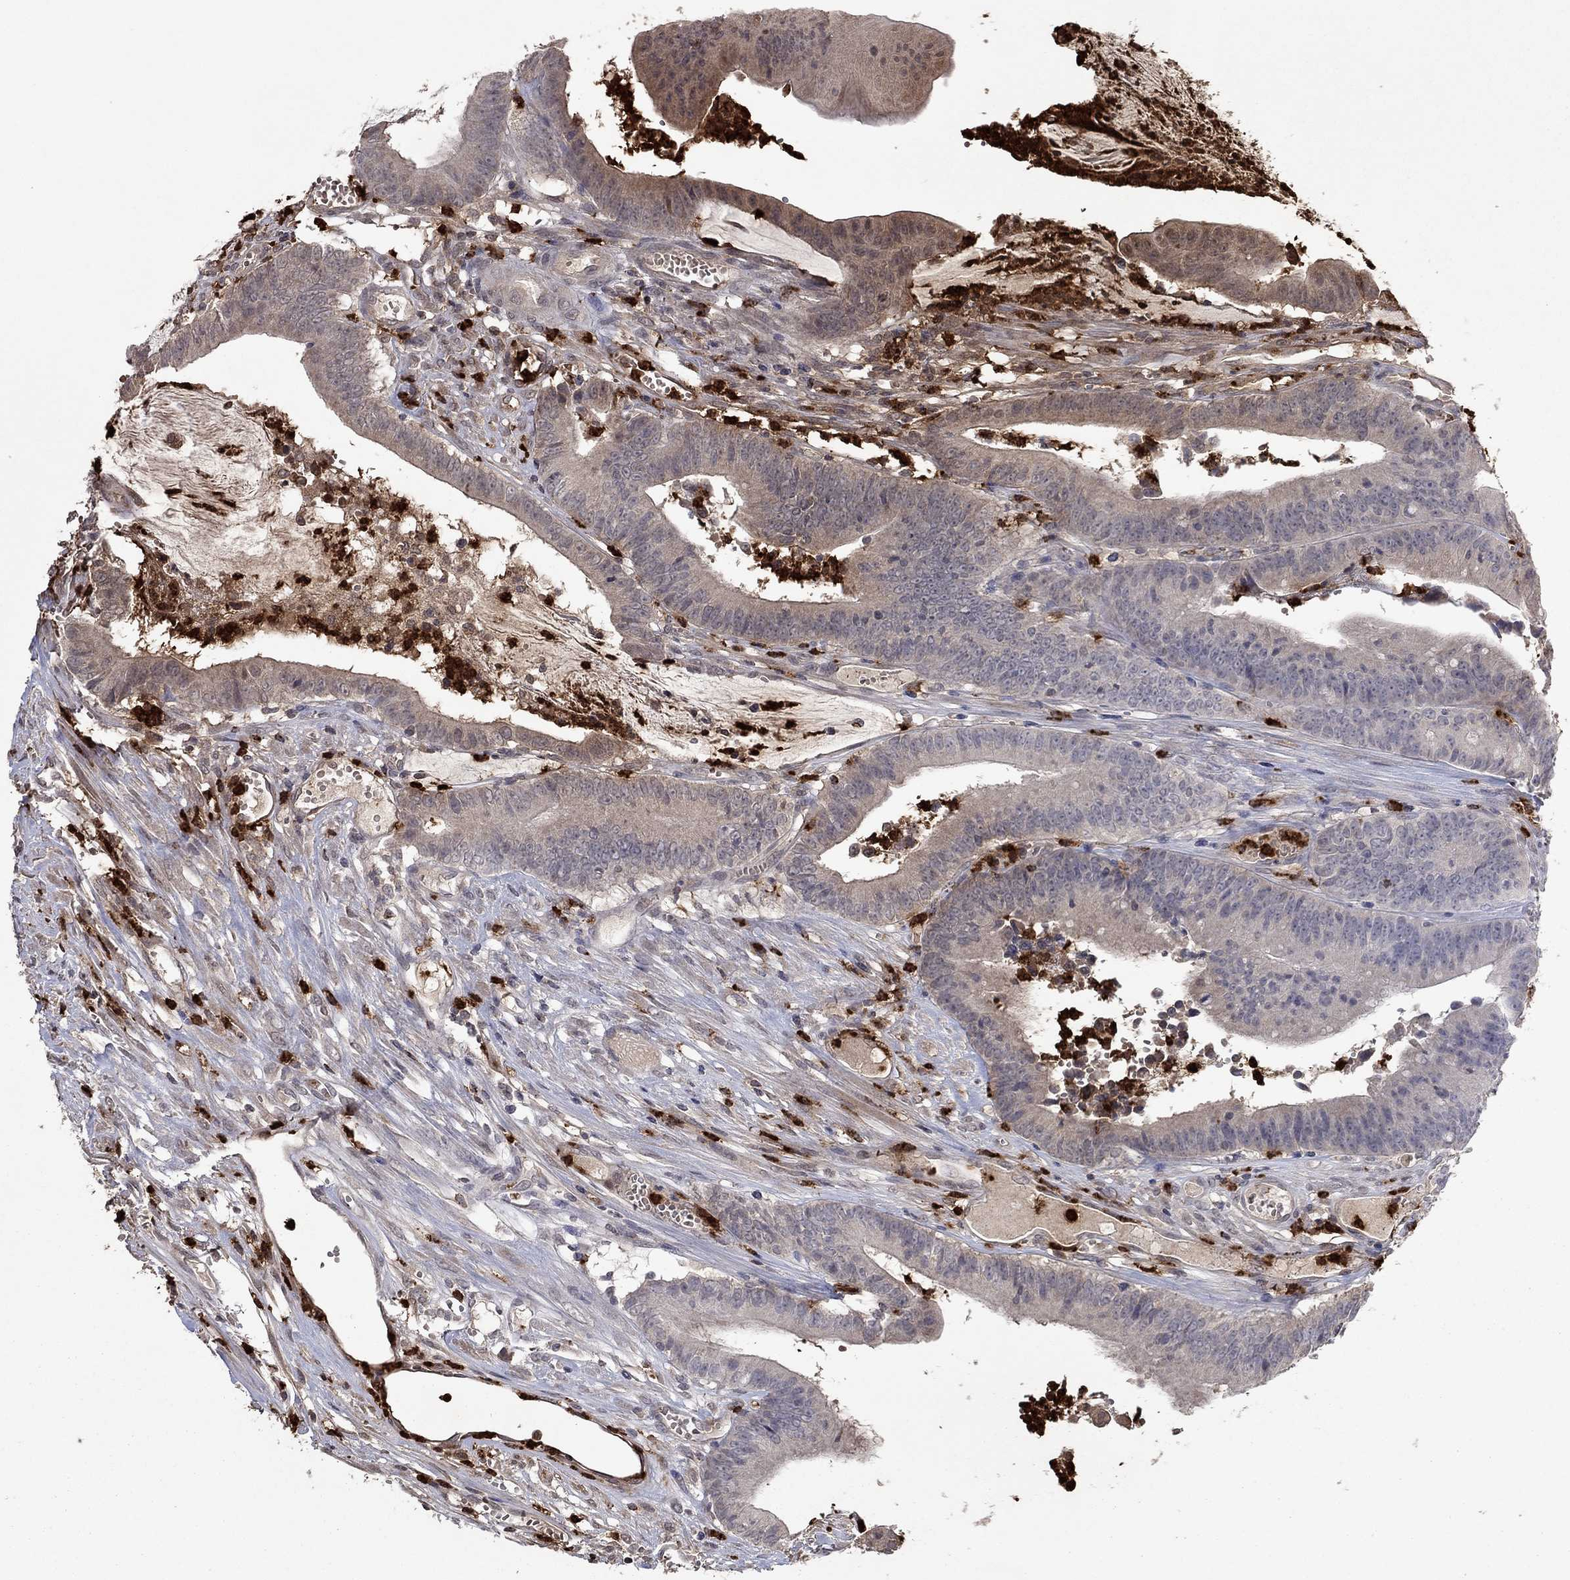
{"staining": {"intensity": "weak", "quantity": "25%-75%", "location": "cytoplasmic/membranous"}, "tissue": "colorectal cancer", "cell_type": "Tumor cells", "image_type": "cancer", "snomed": [{"axis": "morphology", "description": "Adenocarcinoma, NOS"}, {"axis": "topography", "description": "Colon"}], "caption": "Tumor cells reveal low levels of weak cytoplasmic/membranous positivity in about 25%-75% of cells in human colorectal adenocarcinoma. (brown staining indicates protein expression, while blue staining denotes nuclei).", "gene": "CCL5", "patient": {"sex": "female", "age": 69}}